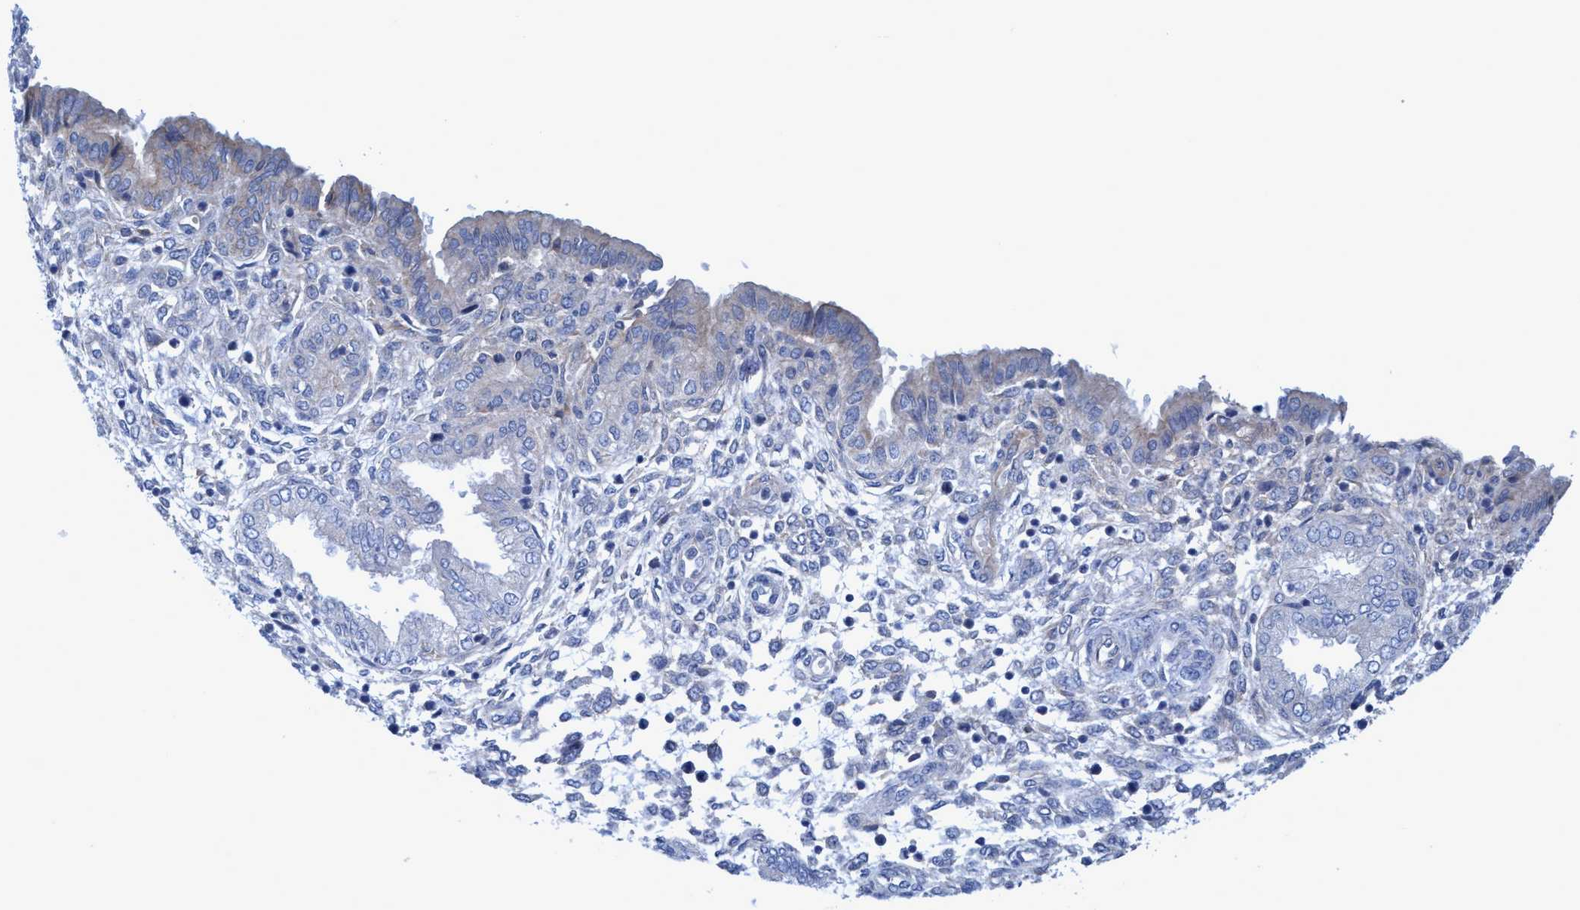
{"staining": {"intensity": "weak", "quantity": "<25%", "location": "cytoplasmic/membranous"}, "tissue": "endometrium", "cell_type": "Cells in endometrial stroma", "image_type": "normal", "snomed": [{"axis": "morphology", "description": "Normal tissue, NOS"}, {"axis": "topography", "description": "Endometrium"}], "caption": "Immunohistochemistry micrograph of unremarkable endometrium stained for a protein (brown), which shows no expression in cells in endometrial stroma.", "gene": "GULP1", "patient": {"sex": "female", "age": 33}}